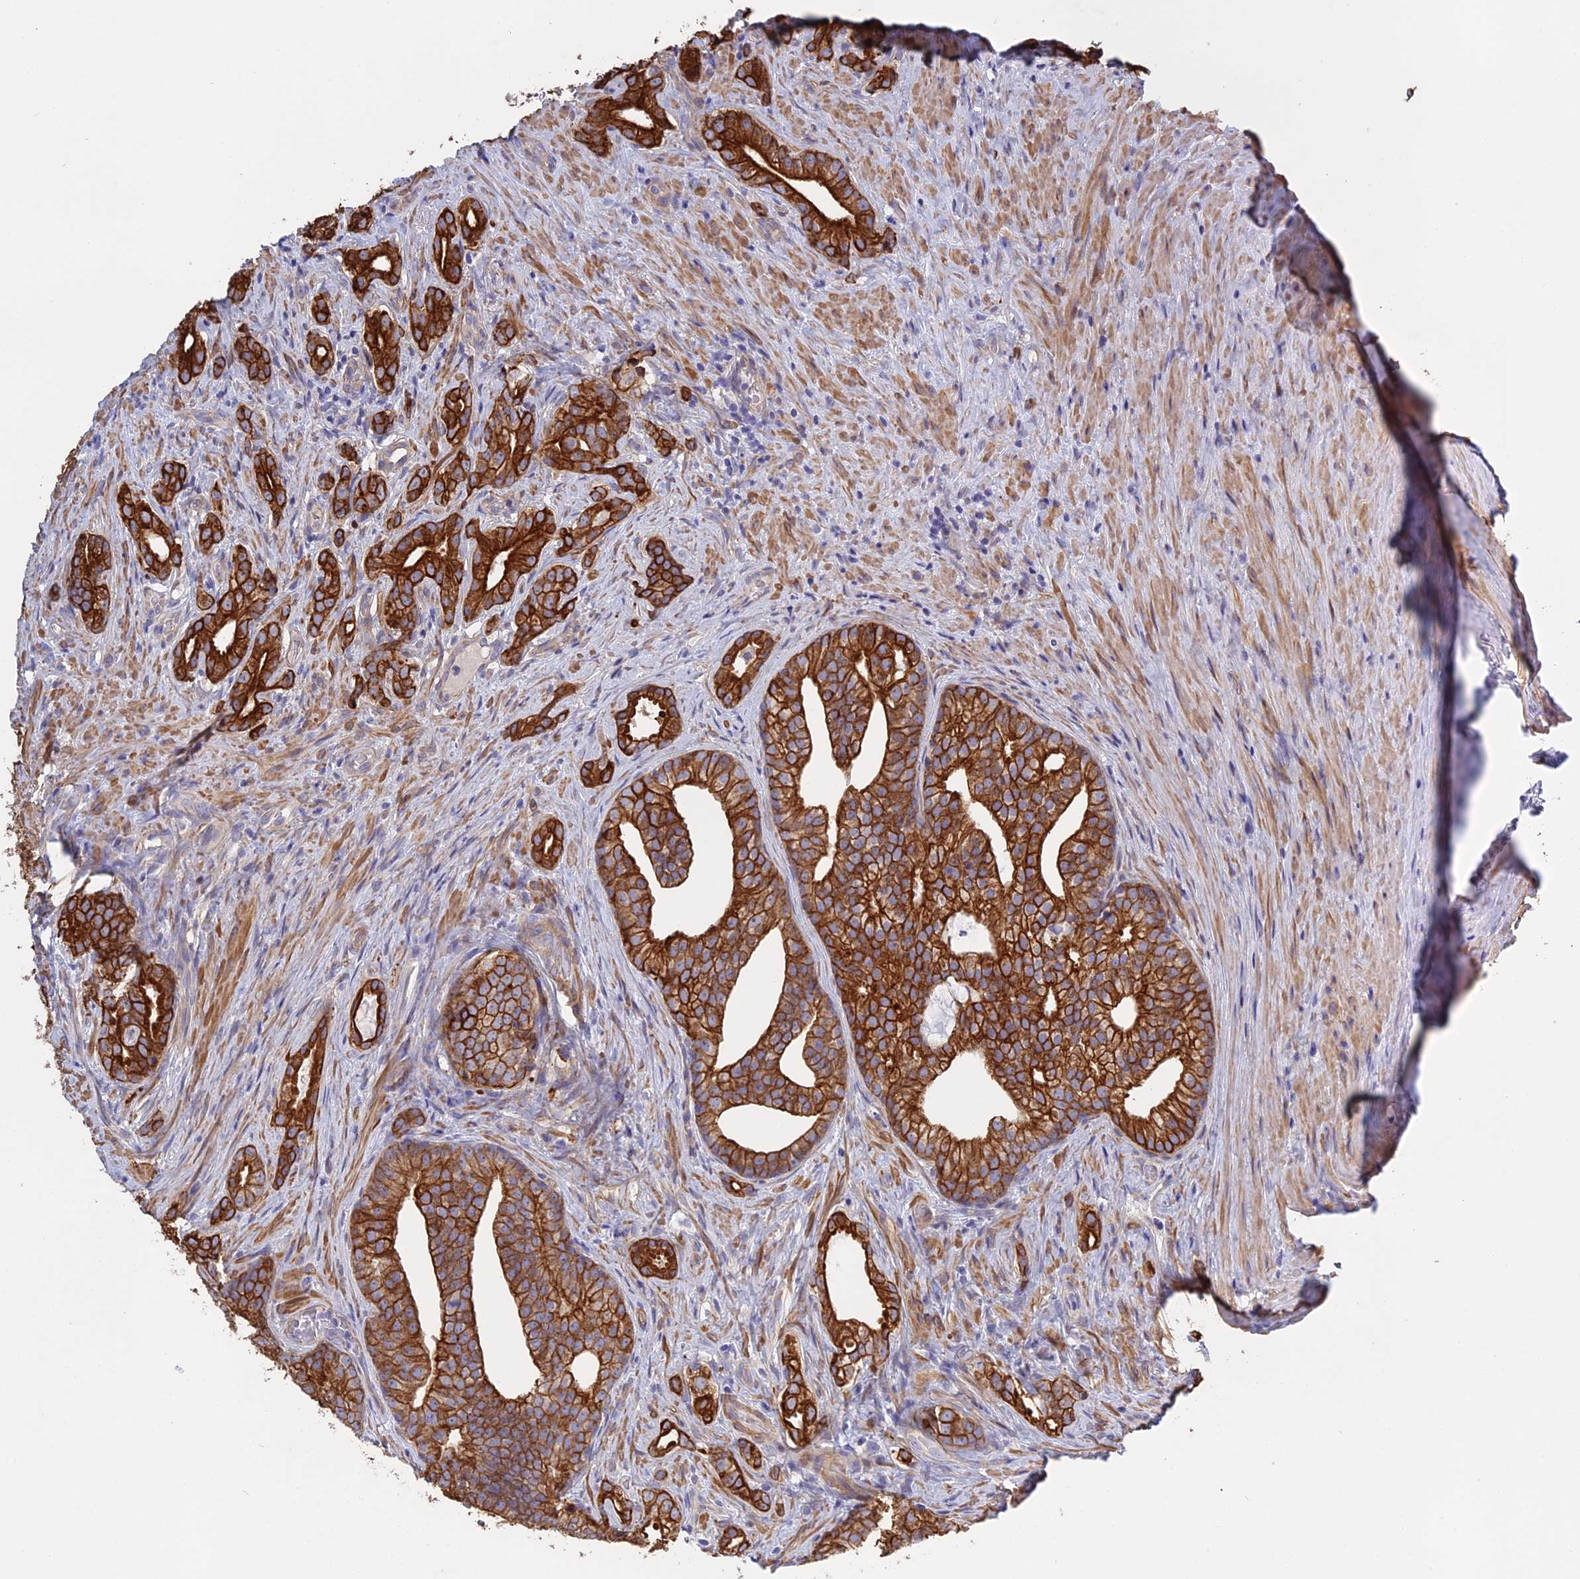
{"staining": {"intensity": "strong", "quantity": ">75%", "location": "cytoplasmic/membranous"}, "tissue": "prostate cancer", "cell_type": "Tumor cells", "image_type": "cancer", "snomed": [{"axis": "morphology", "description": "Adenocarcinoma, Low grade"}, {"axis": "topography", "description": "Prostate"}], "caption": "This is an image of IHC staining of adenocarcinoma (low-grade) (prostate), which shows strong positivity in the cytoplasmic/membranous of tumor cells.", "gene": "LZTS2", "patient": {"sex": "male", "age": 71}}